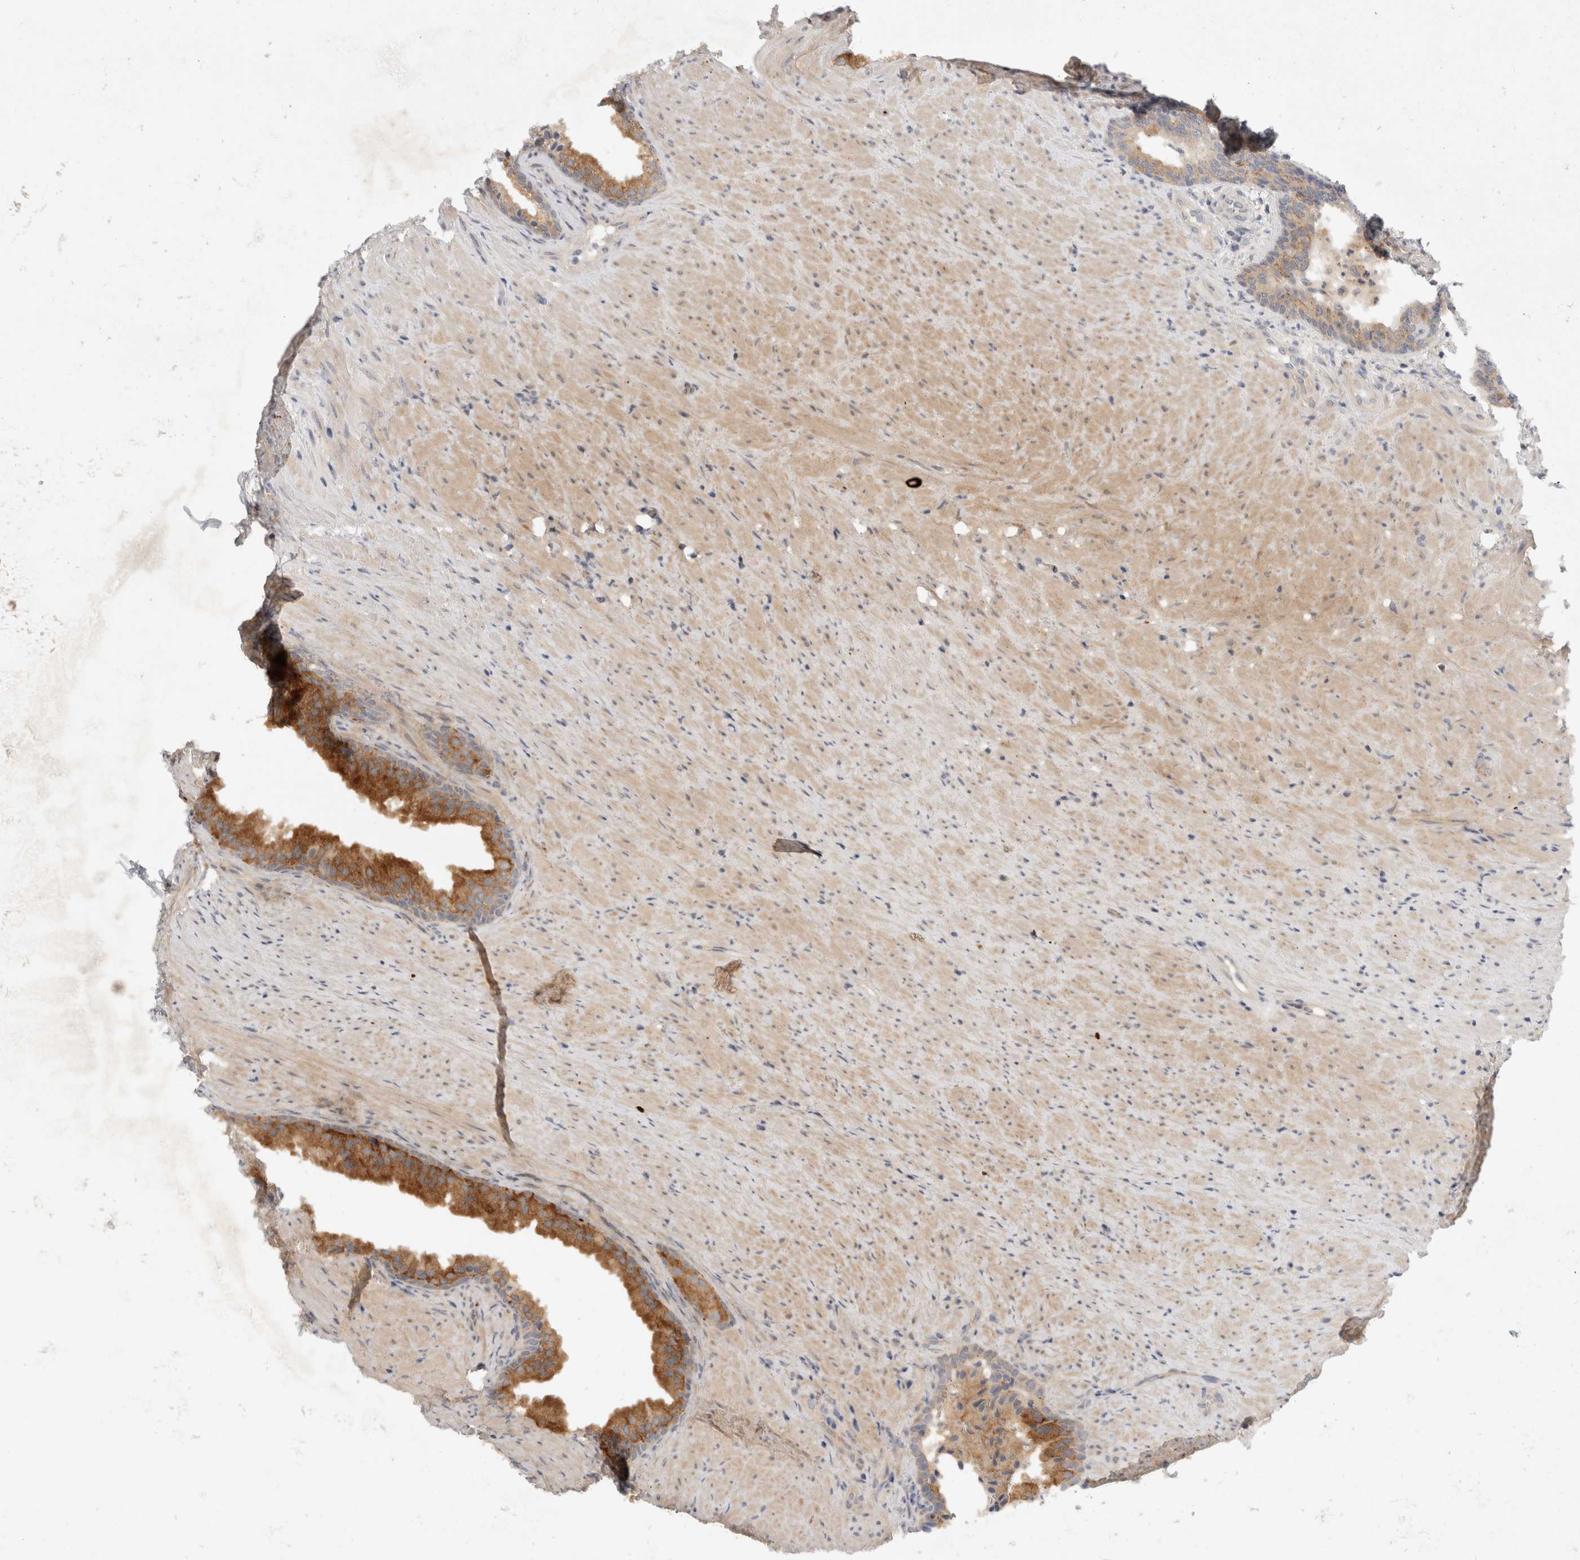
{"staining": {"intensity": "strong", "quantity": "25%-75%", "location": "cytoplasmic/membranous"}, "tissue": "prostate", "cell_type": "Glandular cells", "image_type": "normal", "snomed": [{"axis": "morphology", "description": "Normal tissue, NOS"}, {"axis": "topography", "description": "Prostate"}], "caption": "Prostate stained for a protein (brown) exhibits strong cytoplasmic/membranous positive expression in approximately 25%-75% of glandular cells.", "gene": "TOM1L2", "patient": {"sex": "male", "age": 76}}